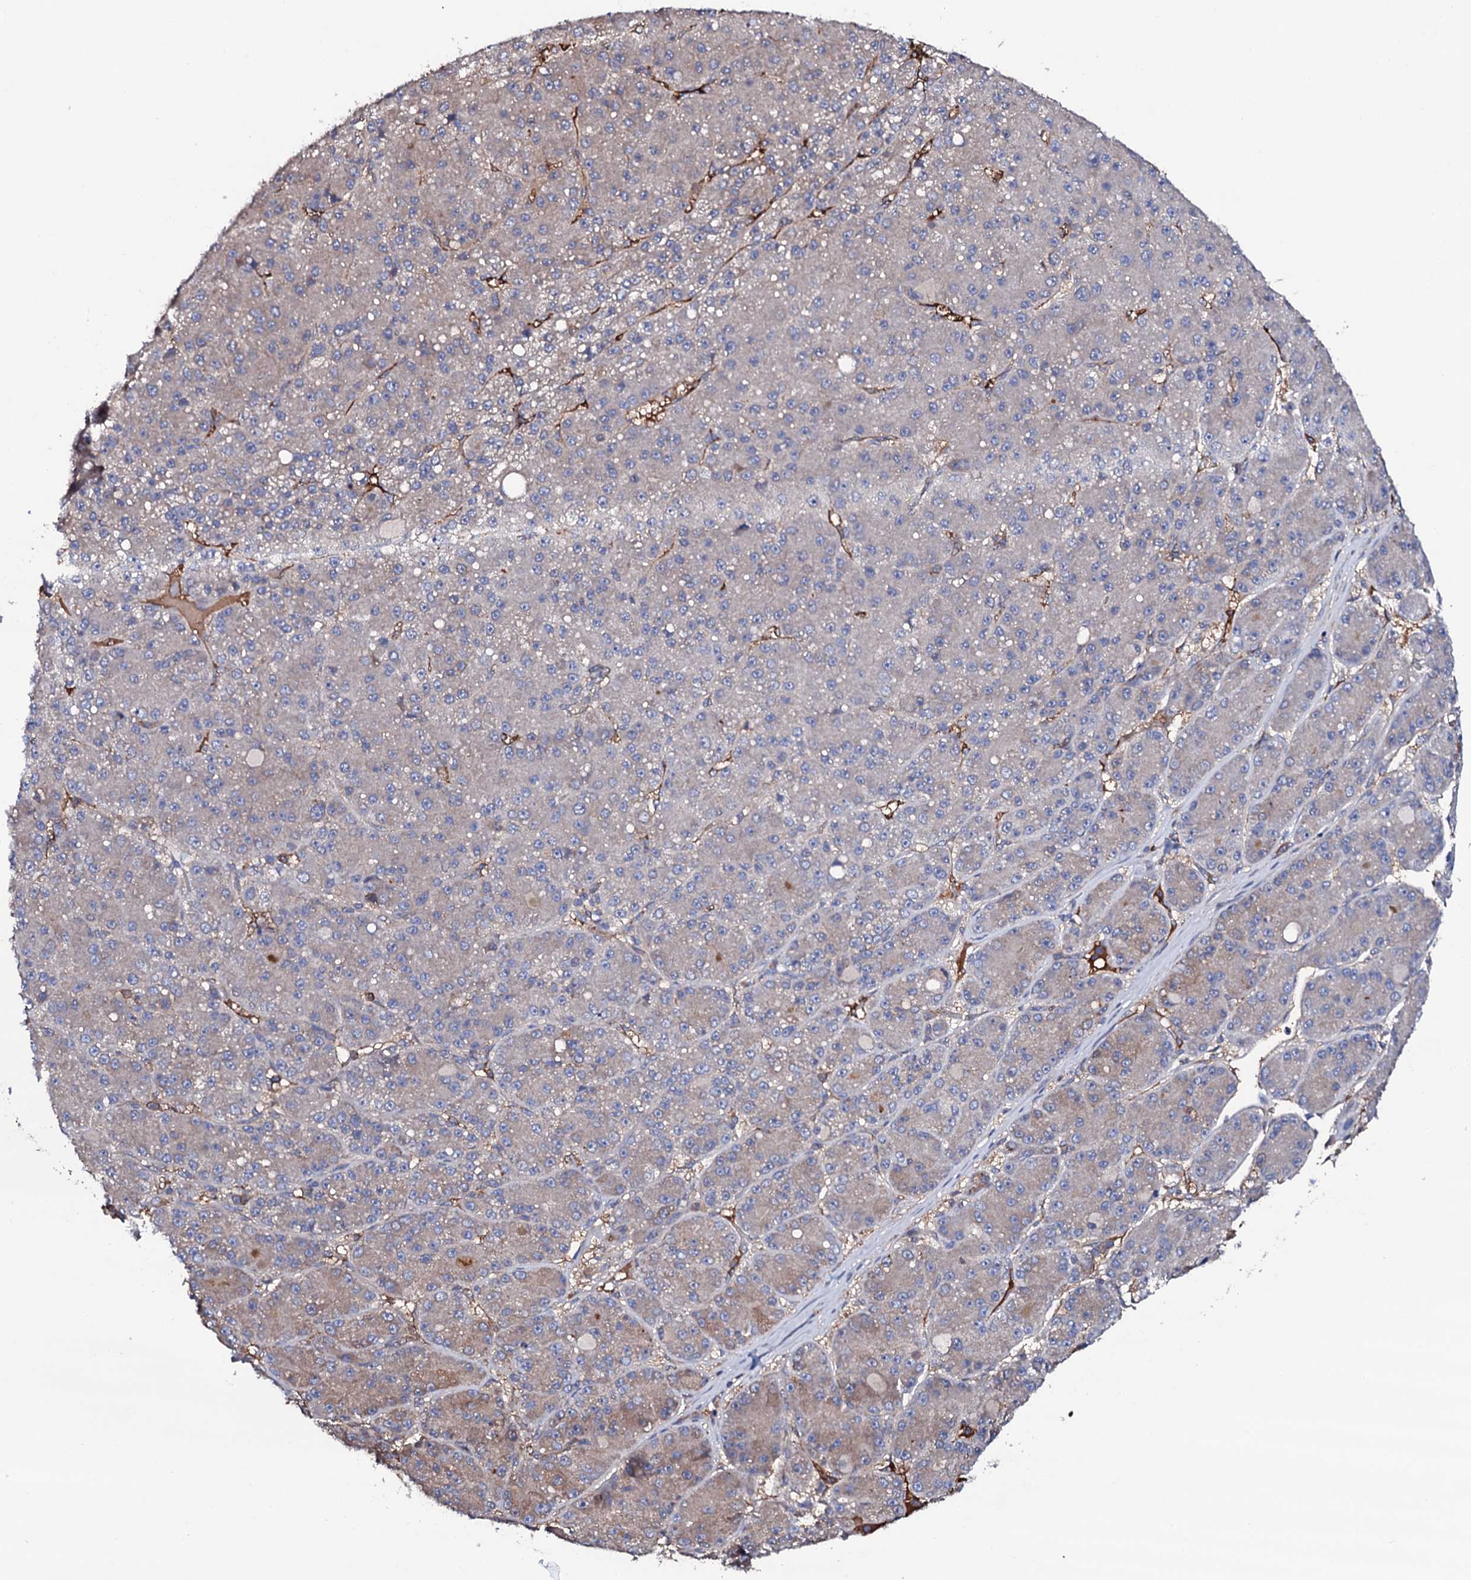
{"staining": {"intensity": "weak", "quantity": "<25%", "location": "cytoplasmic/membranous"}, "tissue": "liver cancer", "cell_type": "Tumor cells", "image_type": "cancer", "snomed": [{"axis": "morphology", "description": "Carcinoma, Hepatocellular, NOS"}, {"axis": "topography", "description": "Liver"}], "caption": "Micrograph shows no protein positivity in tumor cells of liver cancer (hepatocellular carcinoma) tissue.", "gene": "TCAF2", "patient": {"sex": "male", "age": 67}}